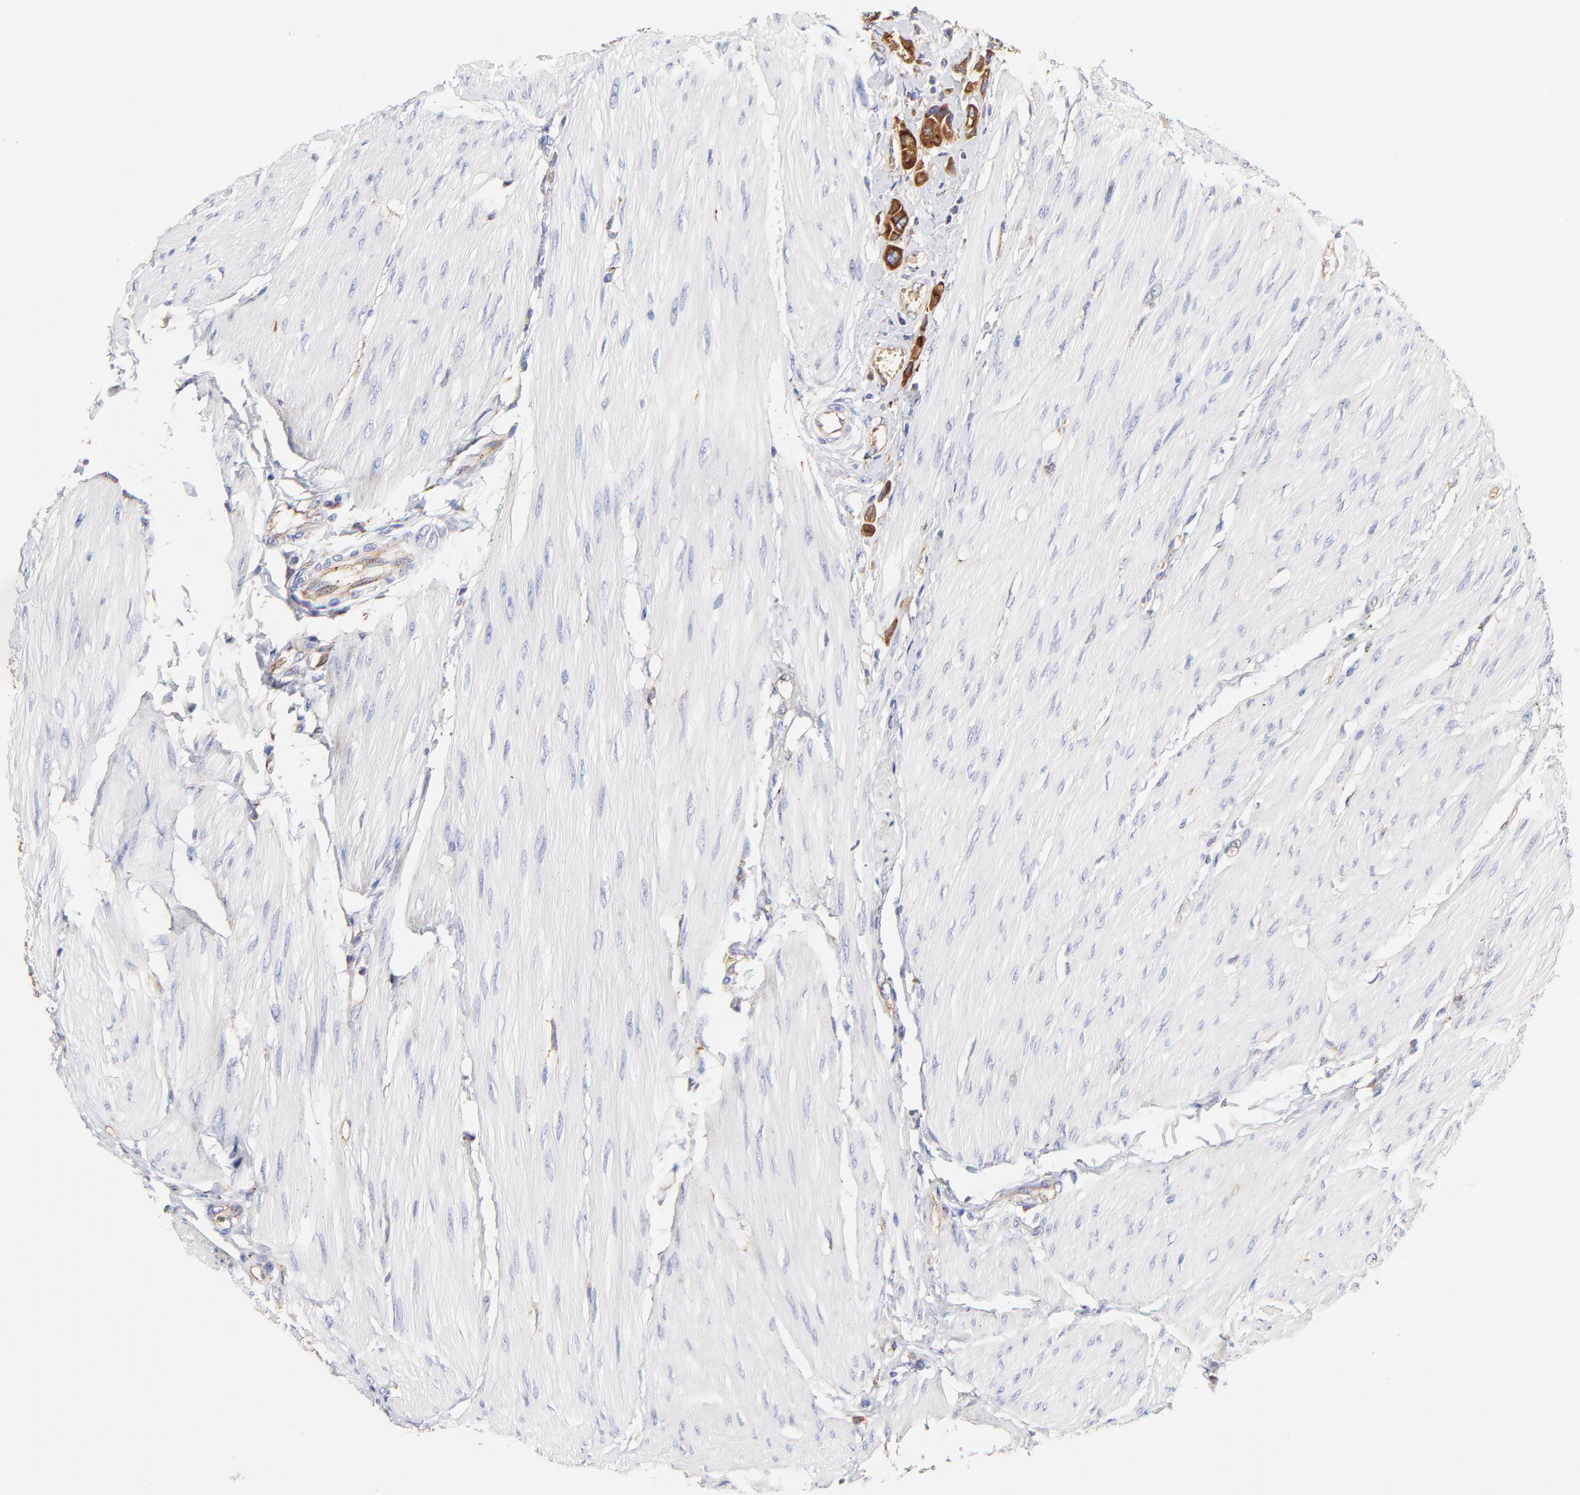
{"staining": {"intensity": "strong", "quantity": ">75%", "location": "cytoplasmic/membranous"}, "tissue": "urothelial cancer", "cell_type": "Tumor cells", "image_type": "cancer", "snomed": [{"axis": "morphology", "description": "Urothelial carcinoma, High grade"}, {"axis": "topography", "description": "Urinary bladder"}], "caption": "Human urothelial cancer stained with a protein marker exhibits strong staining in tumor cells.", "gene": "CD2AP", "patient": {"sex": "male", "age": 50}}